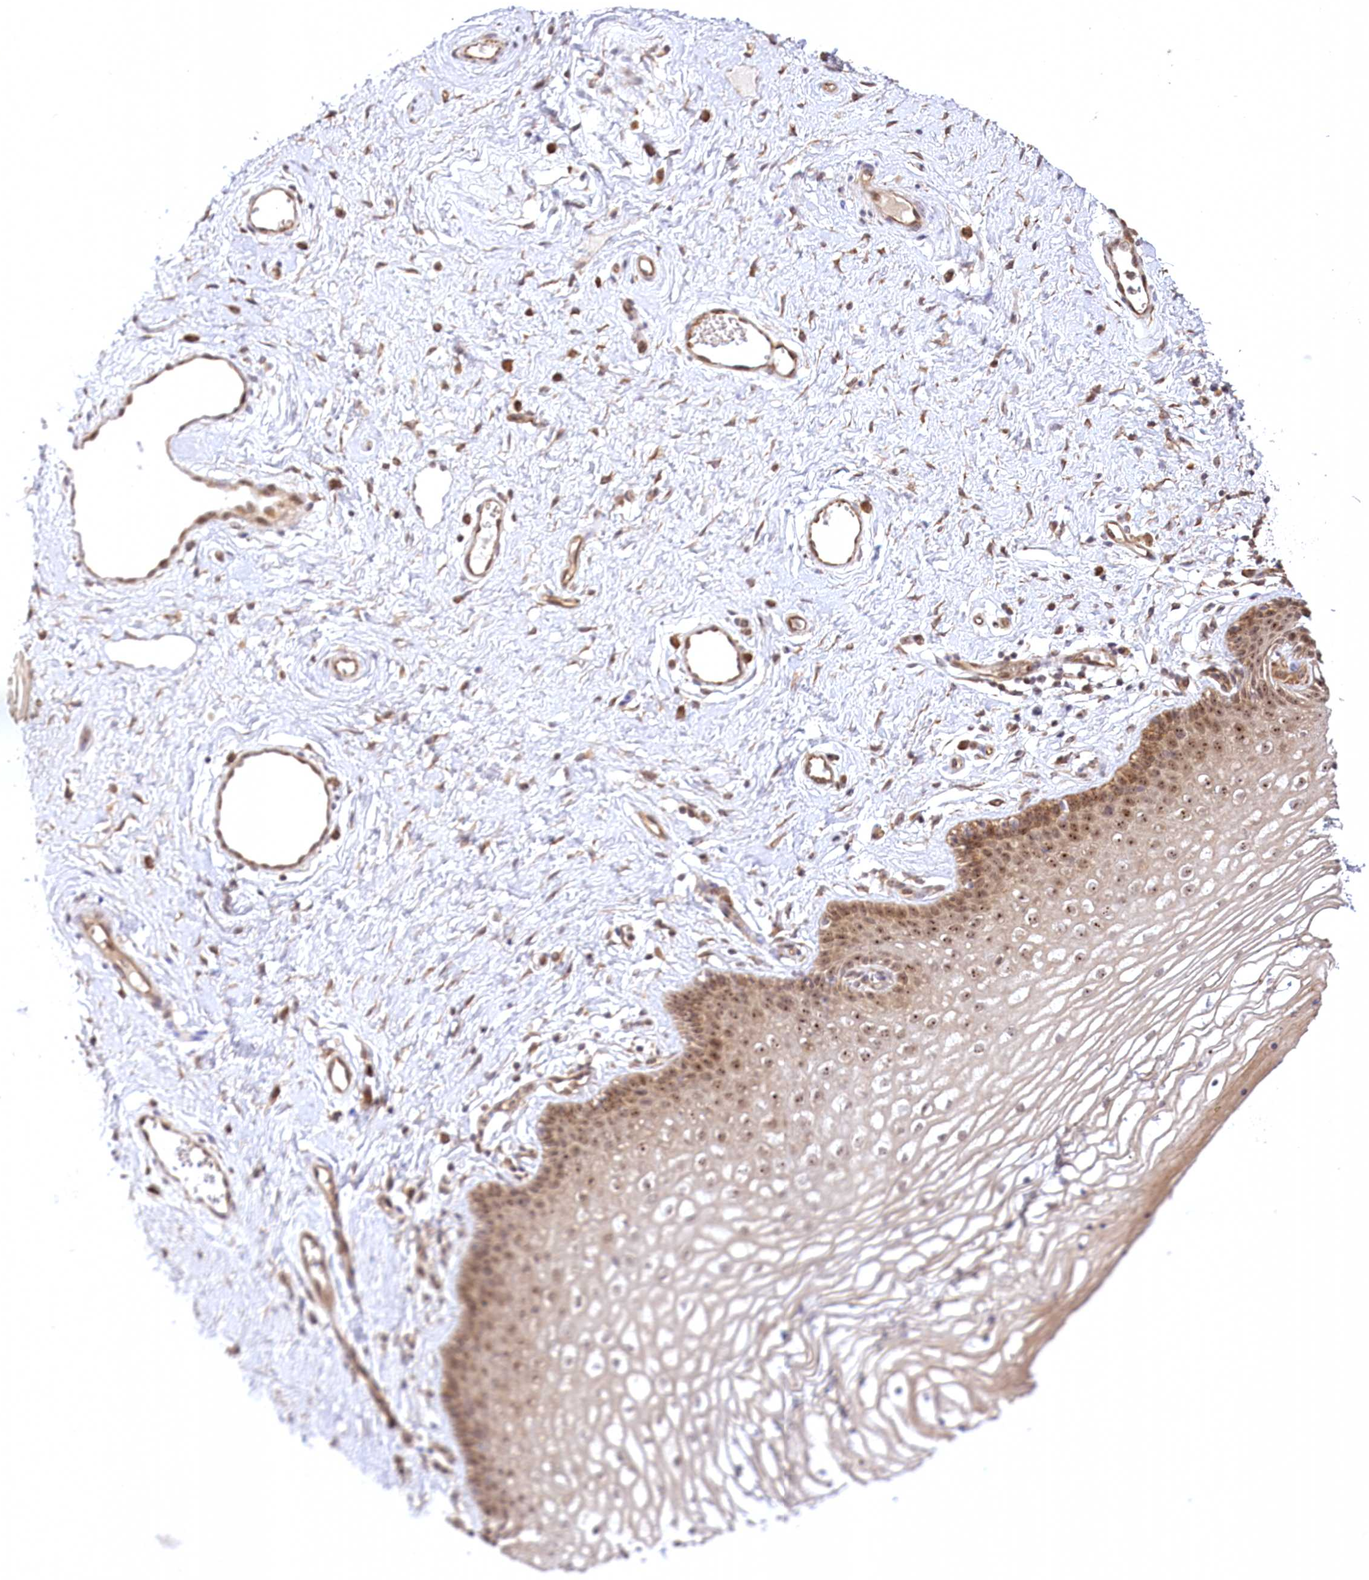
{"staining": {"intensity": "moderate", "quantity": ">75%", "location": "nuclear"}, "tissue": "vagina", "cell_type": "Squamous epithelial cells", "image_type": "normal", "snomed": [{"axis": "morphology", "description": "Normal tissue, NOS"}, {"axis": "topography", "description": "Vagina"}], "caption": "A photomicrograph of vagina stained for a protein displays moderate nuclear brown staining in squamous epithelial cells. (IHC, brightfield microscopy, high magnification).", "gene": "SERGEF", "patient": {"sex": "female", "age": 46}}